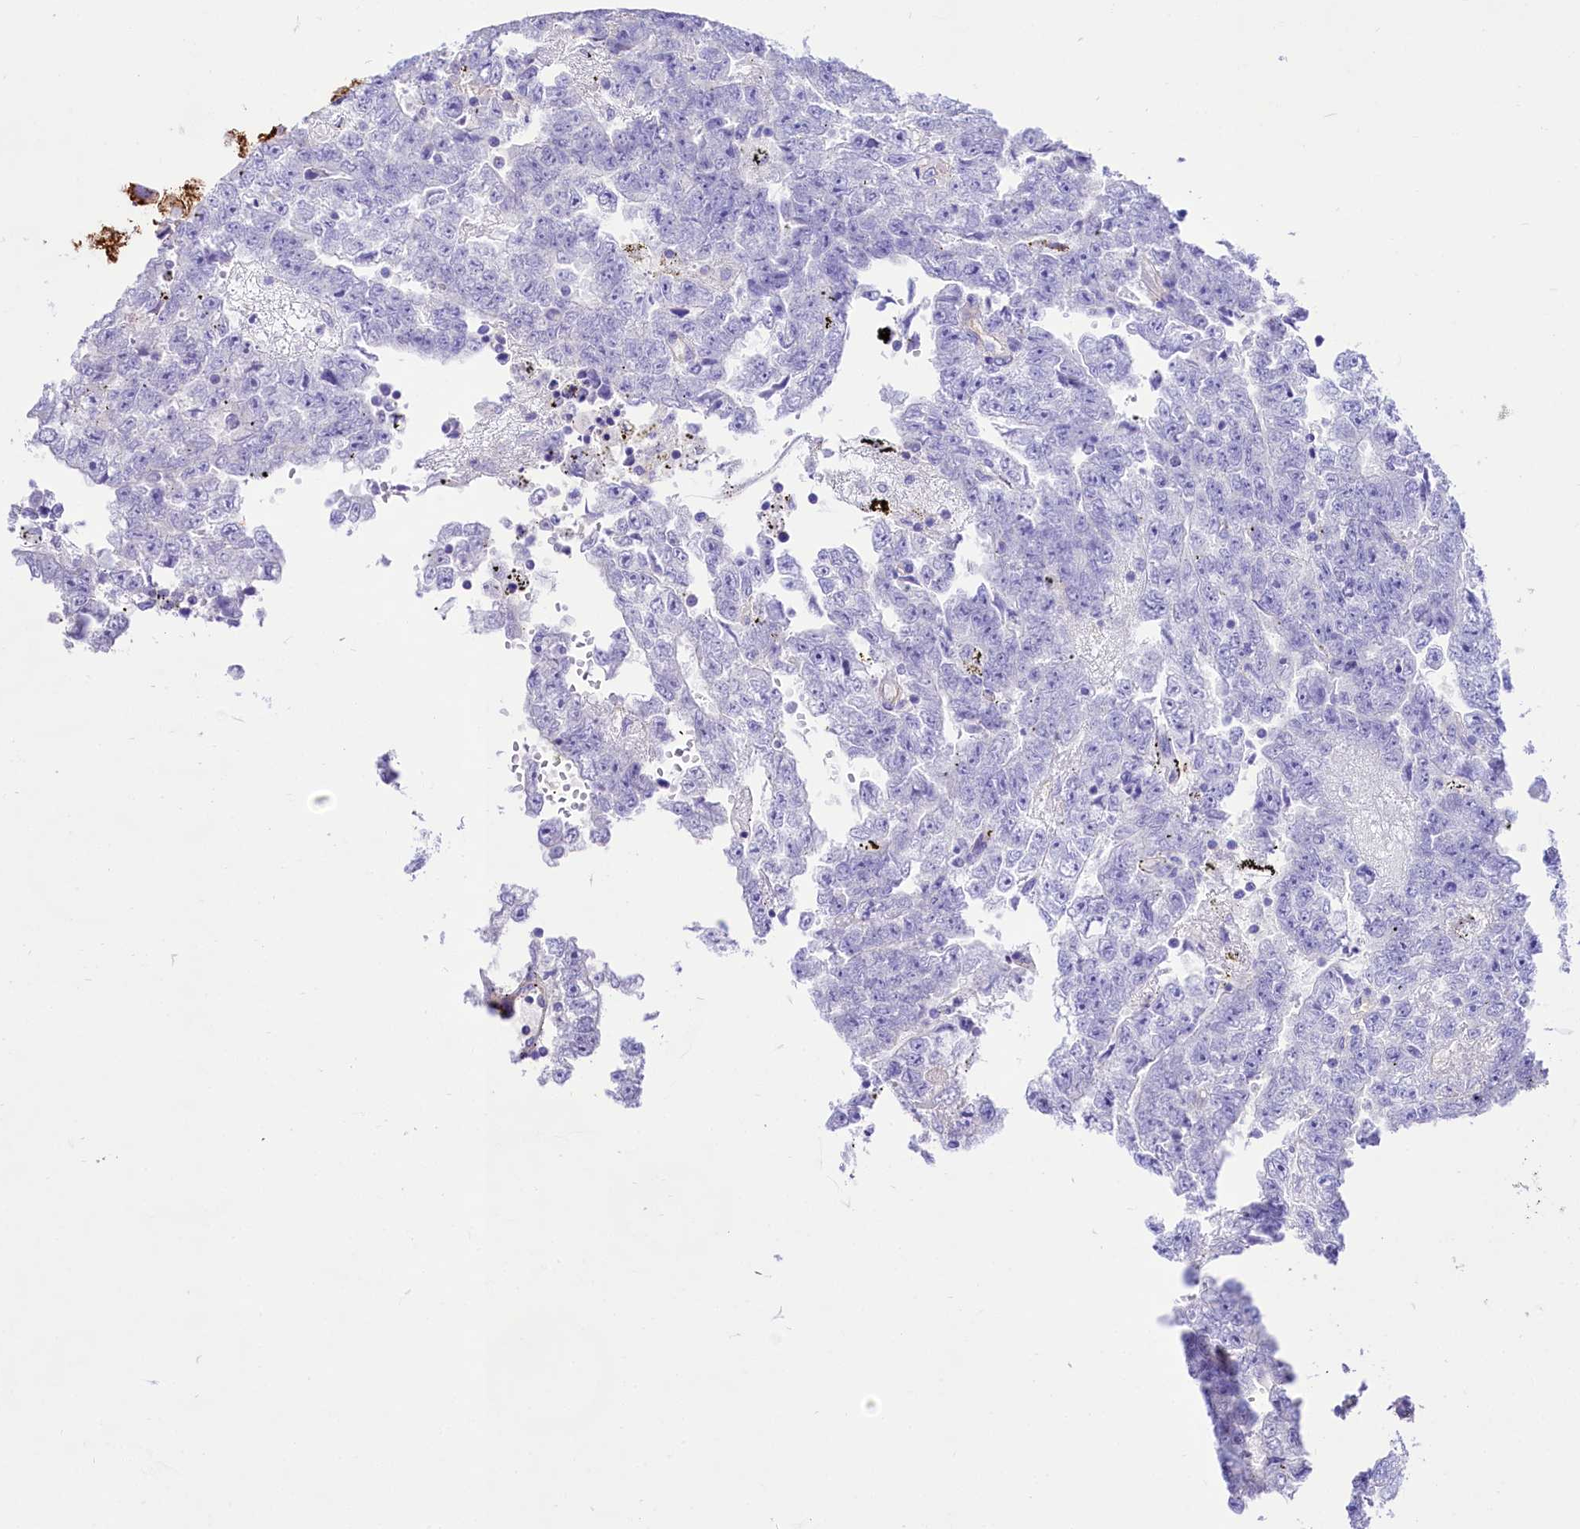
{"staining": {"intensity": "negative", "quantity": "none", "location": "none"}, "tissue": "testis cancer", "cell_type": "Tumor cells", "image_type": "cancer", "snomed": [{"axis": "morphology", "description": "Carcinoma, Embryonal, NOS"}, {"axis": "topography", "description": "Testis"}], "caption": "Immunohistochemical staining of testis embryonal carcinoma demonstrates no significant expression in tumor cells. The staining is performed using DAB (3,3'-diaminobenzidine) brown chromogen with nuclei counter-stained in using hematoxylin.", "gene": "CD99", "patient": {"sex": "male", "age": 25}}